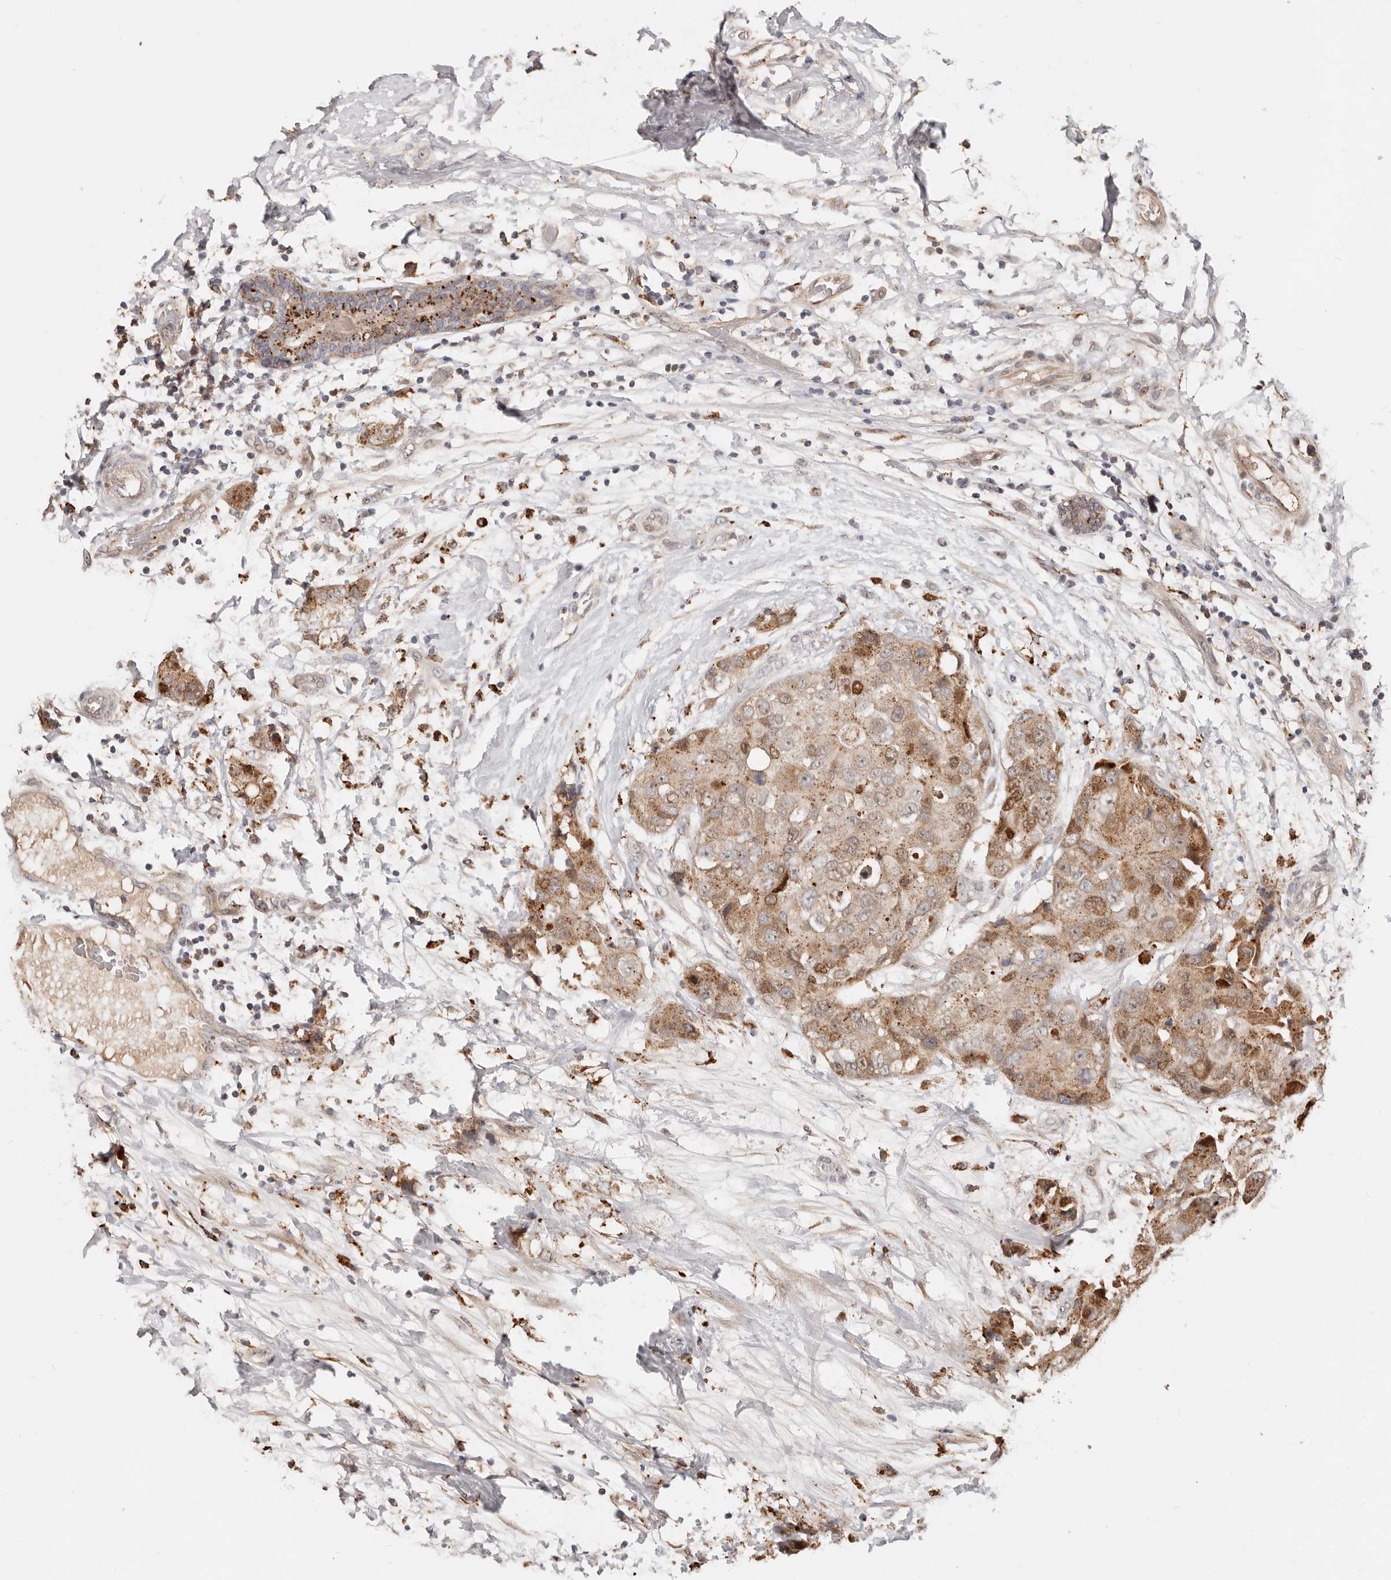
{"staining": {"intensity": "moderate", "quantity": ">75%", "location": "cytoplasmic/membranous,nuclear"}, "tissue": "breast cancer", "cell_type": "Tumor cells", "image_type": "cancer", "snomed": [{"axis": "morphology", "description": "Duct carcinoma"}, {"axis": "topography", "description": "Breast"}], "caption": "A brown stain shows moderate cytoplasmic/membranous and nuclear staining of a protein in breast cancer tumor cells. The staining was performed using DAB (3,3'-diaminobenzidine), with brown indicating positive protein expression. Nuclei are stained blue with hematoxylin.", "gene": "ZRANB1", "patient": {"sex": "female", "age": 62}}